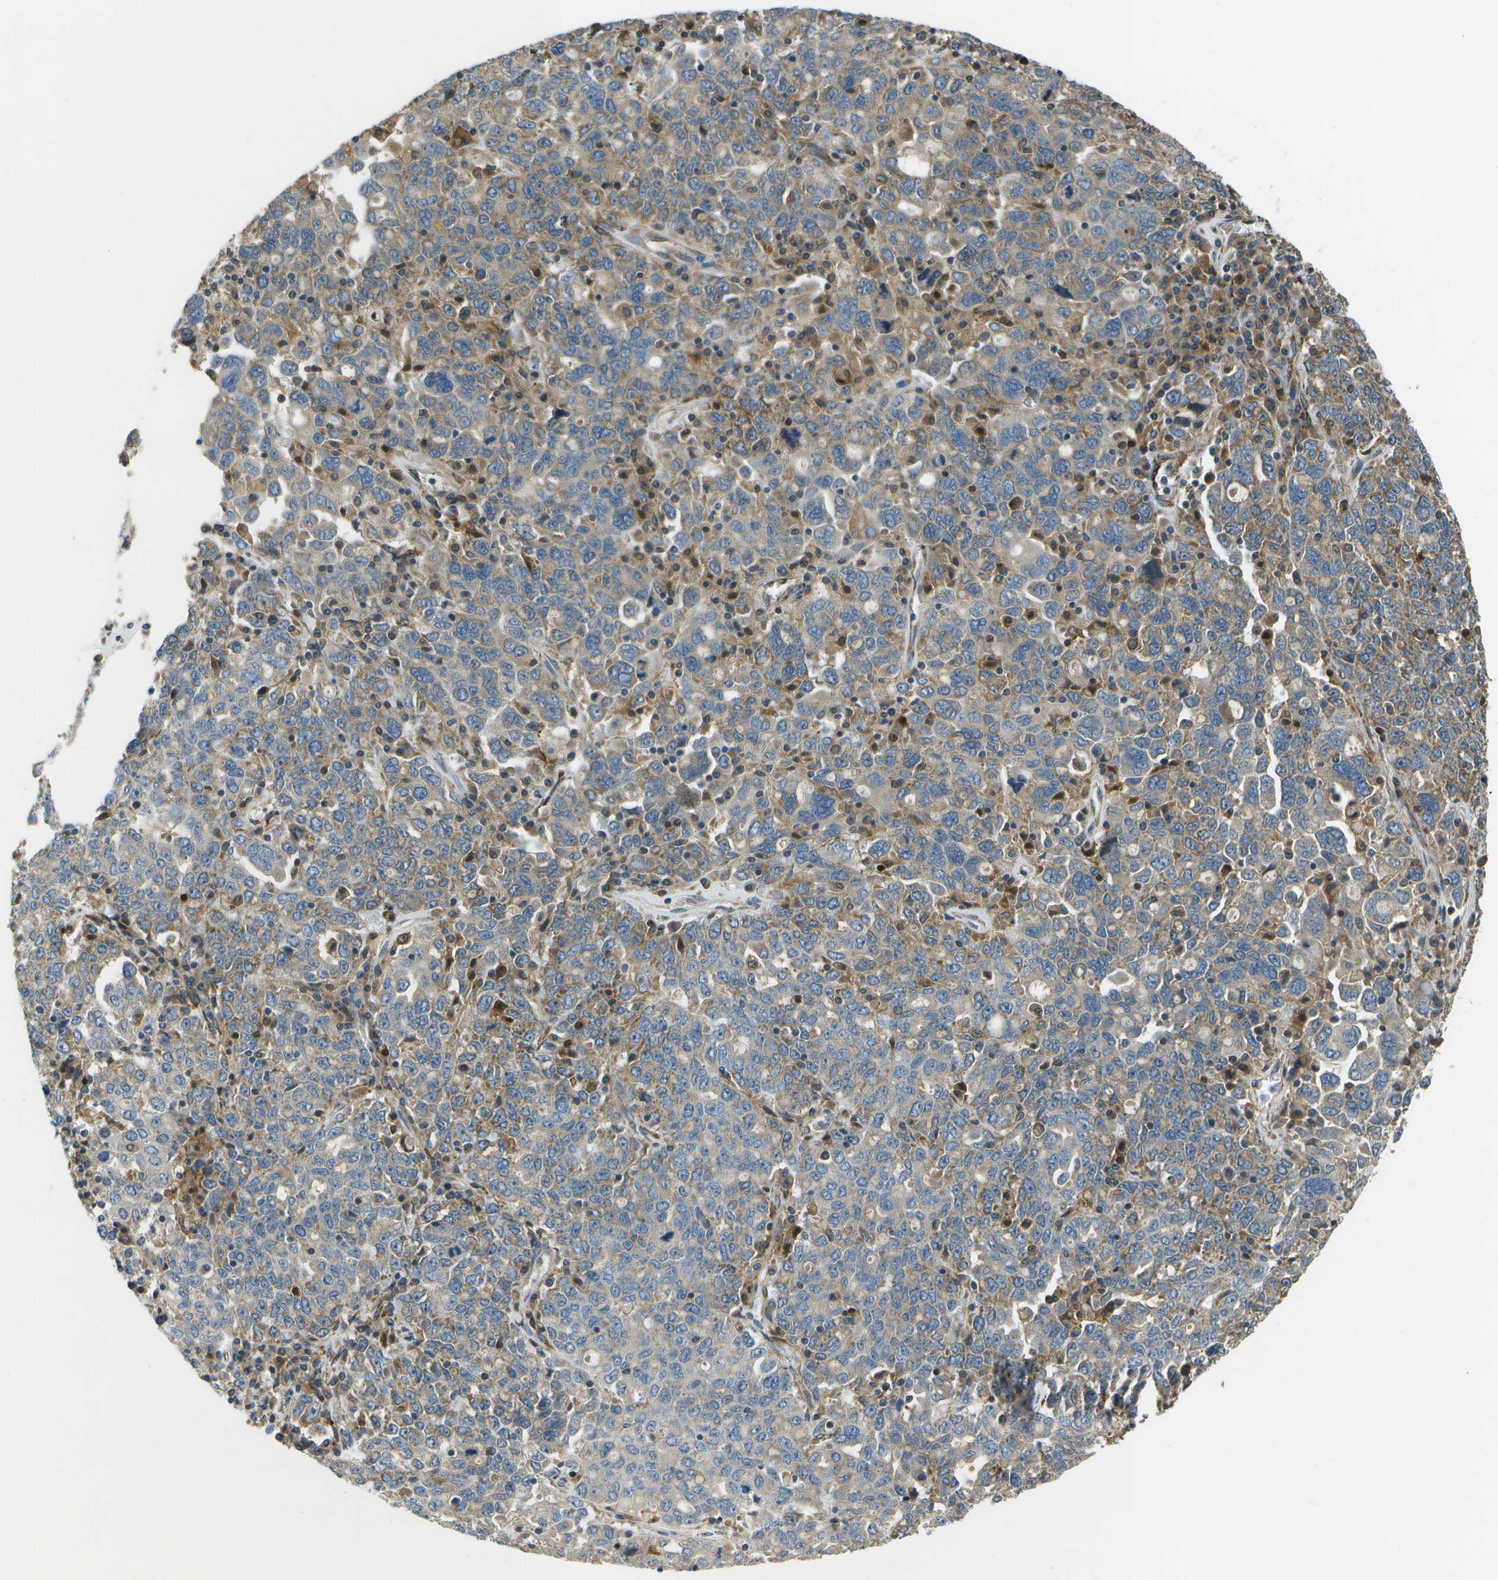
{"staining": {"intensity": "weak", "quantity": "<25%", "location": "cytoplasmic/membranous"}, "tissue": "ovarian cancer", "cell_type": "Tumor cells", "image_type": "cancer", "snomed": [{"axis": "morphology", "description": "Carcinoma, endometroid"}, {"axis": "topography", "description": "Ovary"}], "caption": "High power microscopy photomicrograph of an immunohistochemistry (IHC) photomicrograph of ovarian cancer (endometroid carcinoma), revealing no significant positivity in tumor cells.", "gene": "SAMSN1", "patient": {"sex": "female", "age": 62}}